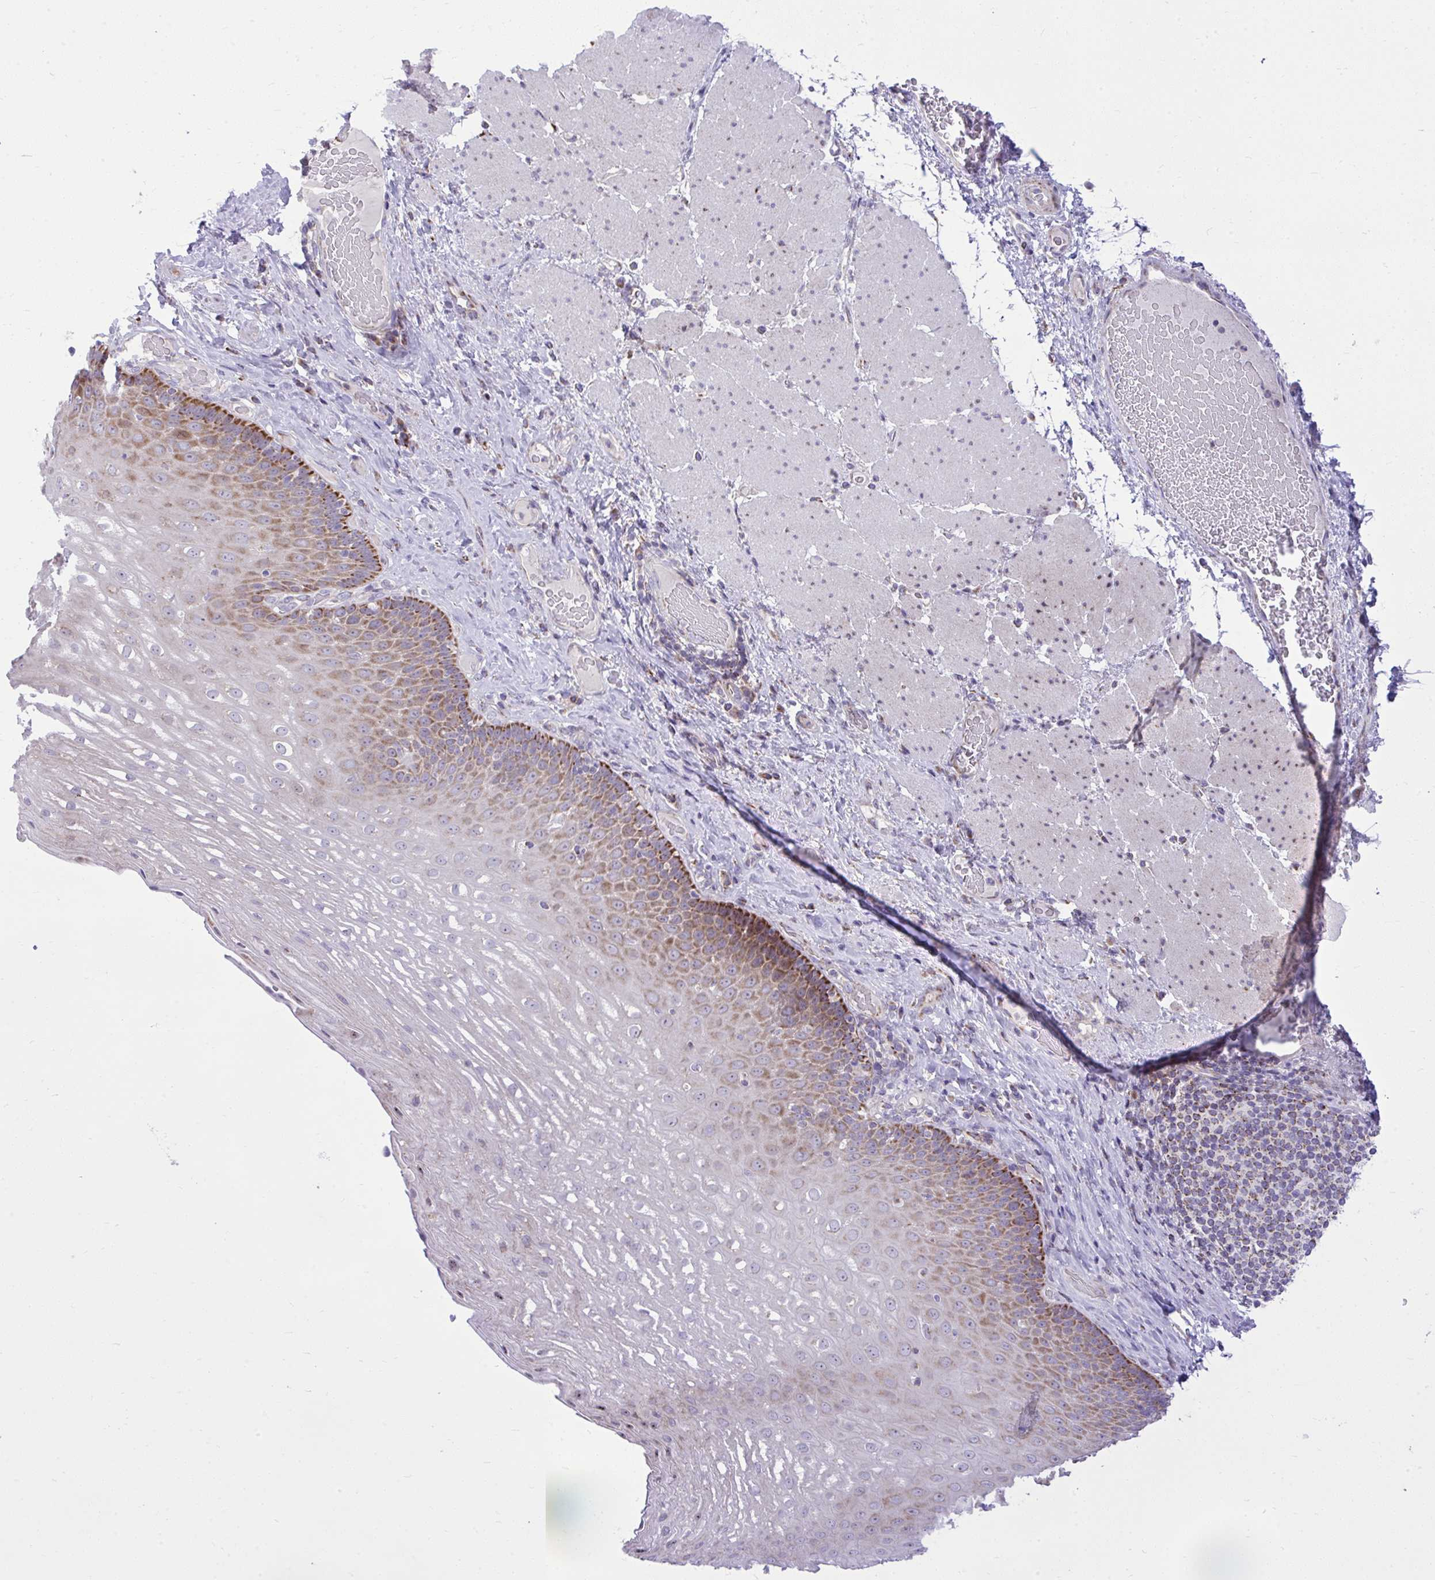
{"staining": {"intensity": "moderate", "quantity": "25%-75%", "location": "cytoplasmic/membranous"}, "tissue": "esophagus", "cell_type": "Squamous epithelial cells", "image_type": "normal", "snomed": [{"axis": "morphology", "description": "Normal tissue, NOS"}, {"axis": "topography", "description": "Esophagus"}], "caption": "Moderate cytoplasmic/membranous expression for a protein is identified in approximately 25%-75% of squamous epithelial cells of normal esophagus using IHC.", "gene": "GPRIN3", "patient": {"sex": "male", "age": 62}}